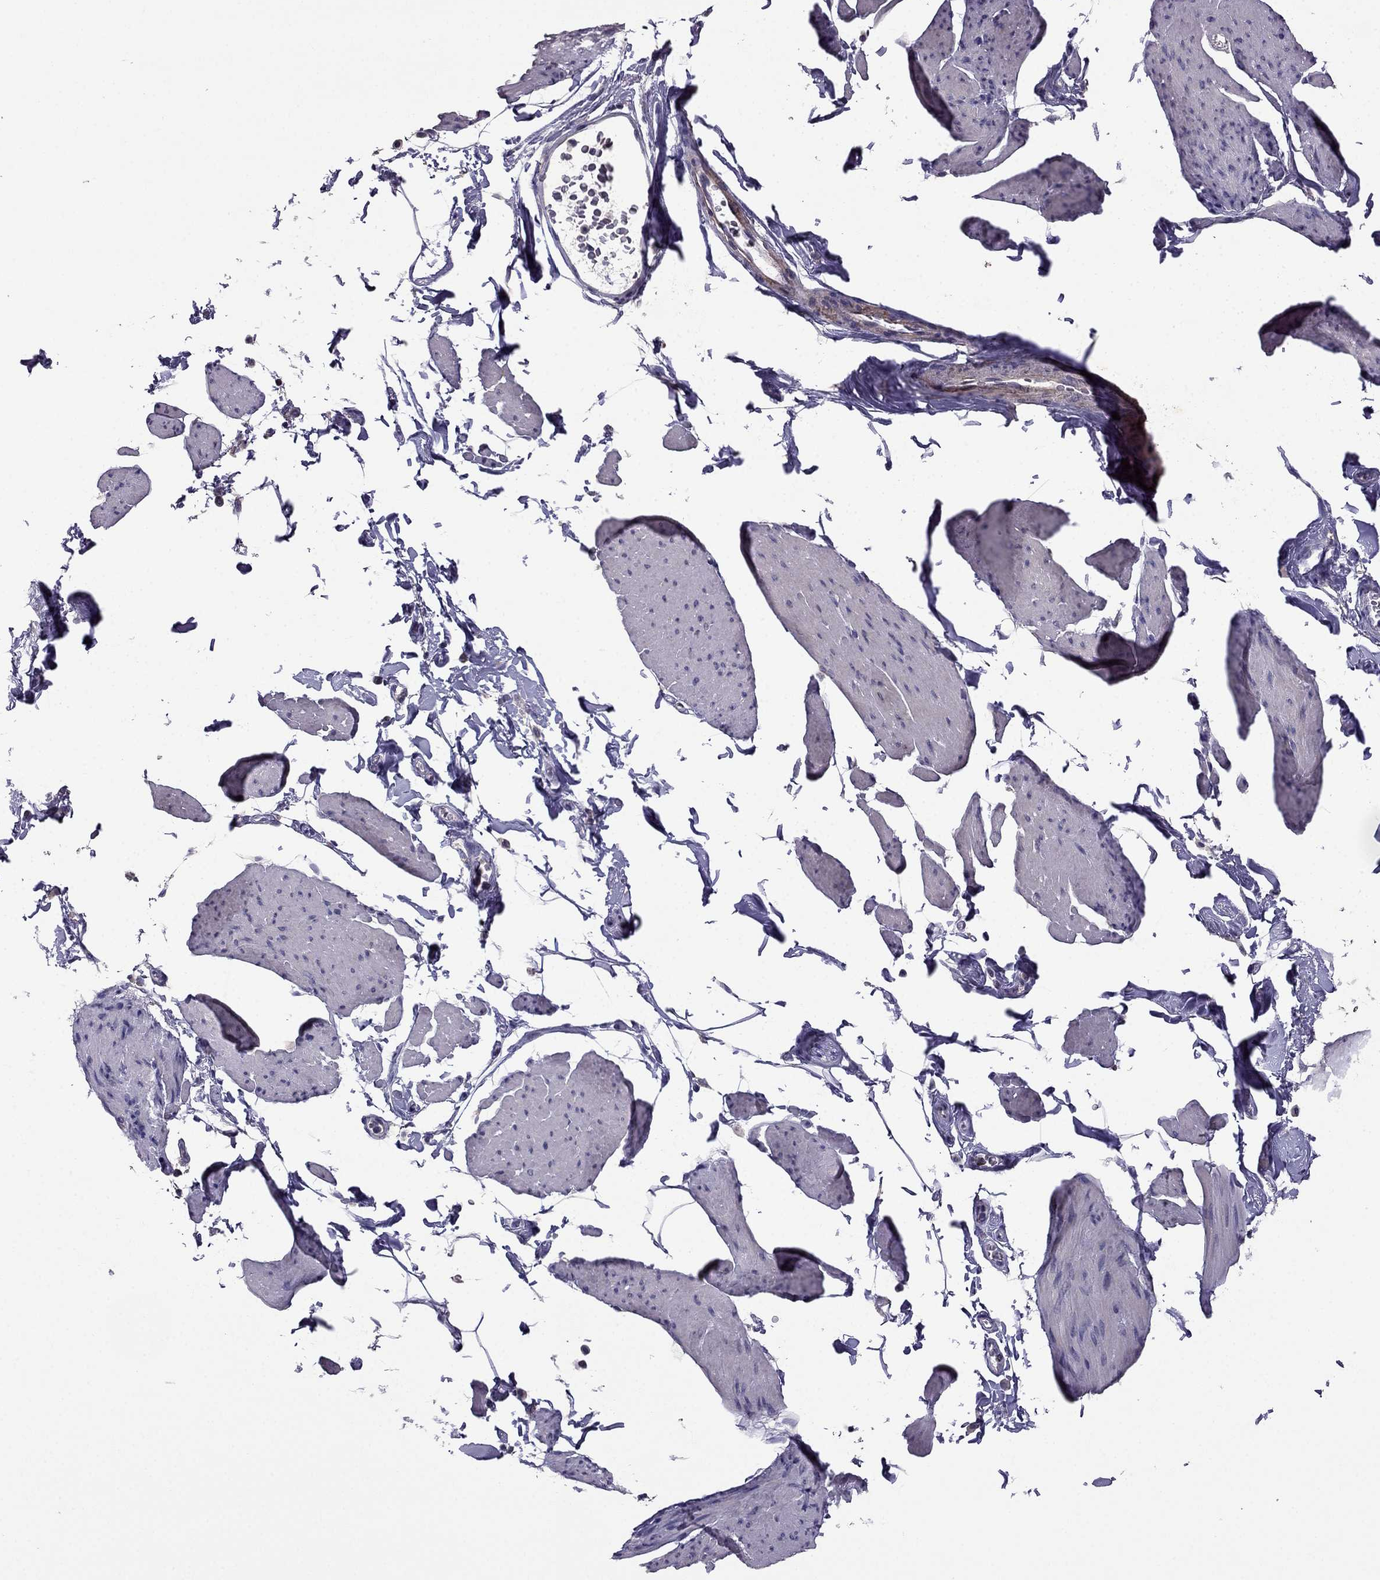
{"staining": {"intensity": "negative", "quantity": "none", "location": "none"}, "tissue": "smooth muscle", "cell_type": "Smooth muscle cells", "image_type": "normal", "snomed": [{"axis": "morphology", "description": "Normal tissue, NOS"}, {"axis": "topography", "description": "Adipose tissue"}, {"axis": "topography", "description": "Smooth muscle"}, {"axis": "topography", "description": "Peripheral nerve tissue"}], "caption": "Smooth muscle stained for a protein using immunohistochemistry (IHC) displays no expression smooth muscle cells.", "gene": "CDH9", "patient": {"sex": "male", "age": 83}}